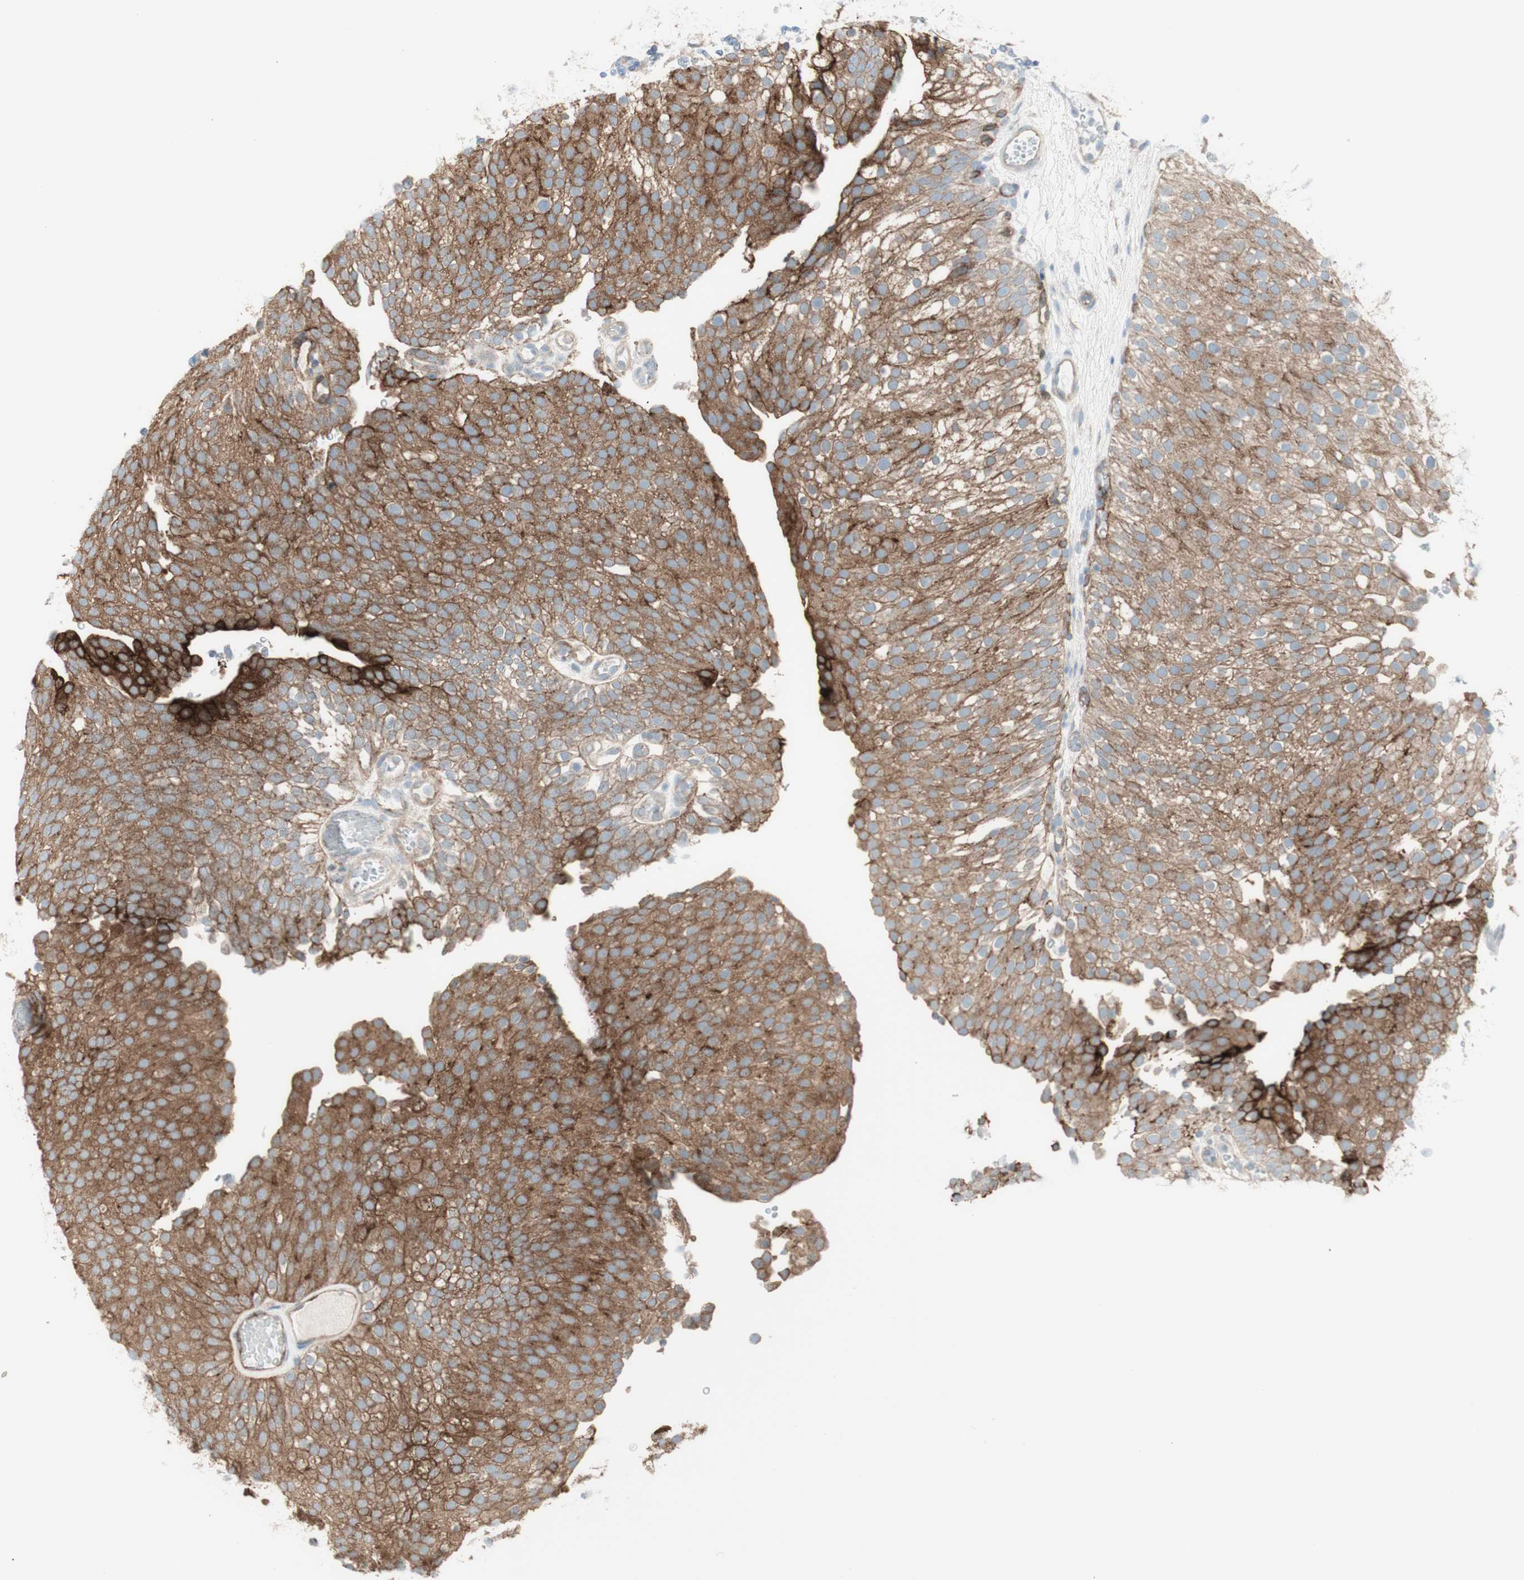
{"staining": {"intensity": "moderate", "quantity": ">75%", "location": "cytoplasmic/membranous"}, "tissue": "urothelial cancer", "cell_type": "Tumor cells", "image_type": "cancer", "snomed": [{"axis": "morphology", "description": "Urothelial carcinoma, Low grade"}, {"axis": "topography", "description": "Urinary bladder"}], "caption": "An immunohistochemistry photomicrograph of neoplastic tissue is shown. Protein staining in brown shows moderate cytoplasmic/membranous positivity in urothelial carcinoma (low-grade) within tumor cells.", "gene": "MYO6", "patient": {"sex": "male", "age": 78}}